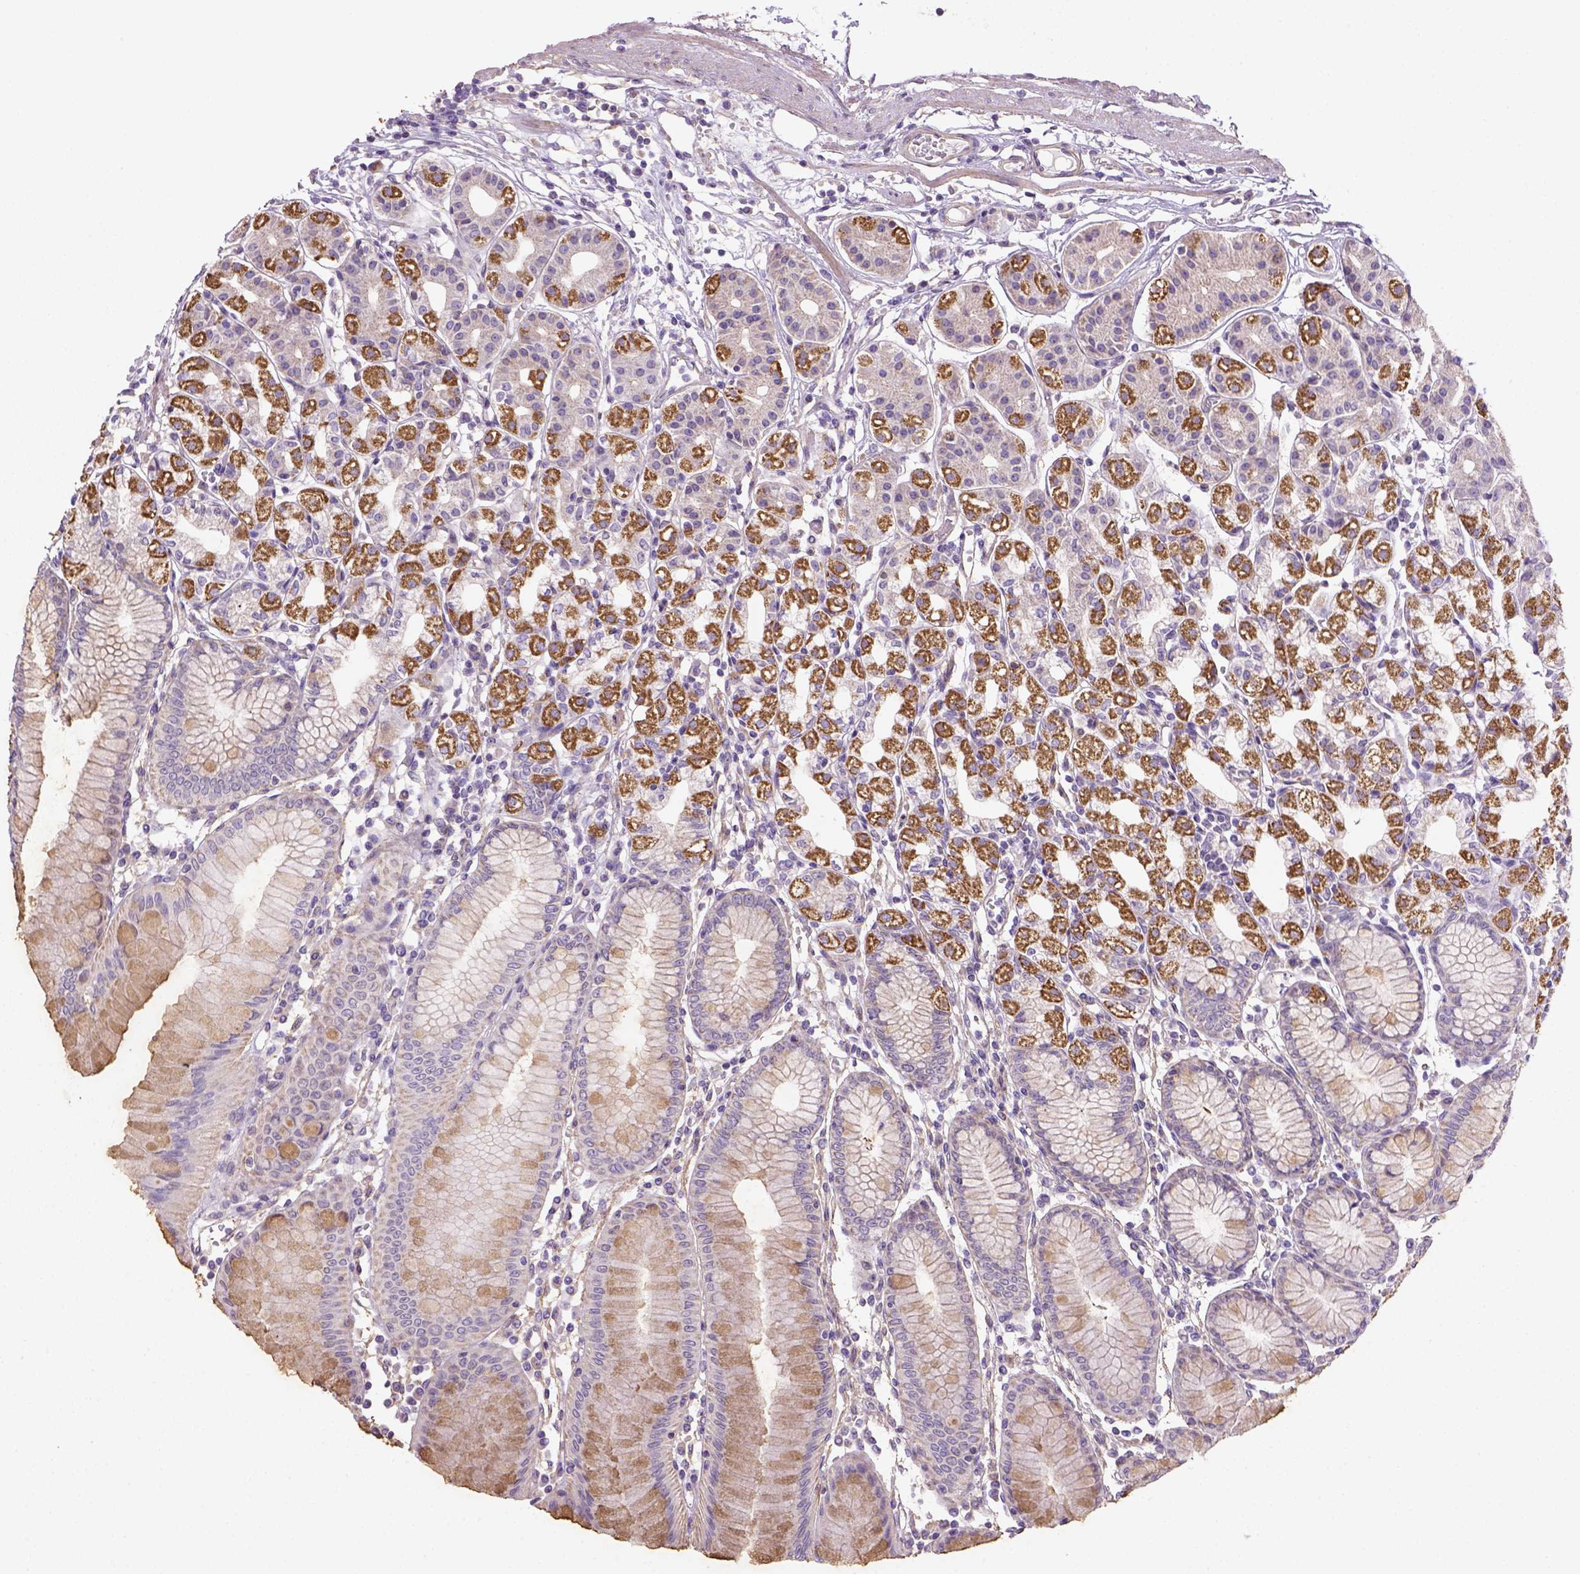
{"staining": {"intensity": "moderate", "quantity": "25%-75%", "location": "cytoplasmic/membranous"}, "tissue": "stomach", "cell_type": "Glandular cells", "image_type": "normal", "snomed": [{"axis": "morphology", "description": "Normal tissue, NOS"}, {"axis": "topography", "description": "Skeletal muscle"}, {"axis": "topography", "description": "Stomach"}], "caption": "The photomicrograph reveals staining of benign stomach, revealing moderate cytoplasmic/membranous protein positivity (brown color) within glandular cells.", "gene": "HTRA1", "patient": {"sex": "female", "age": 57}}